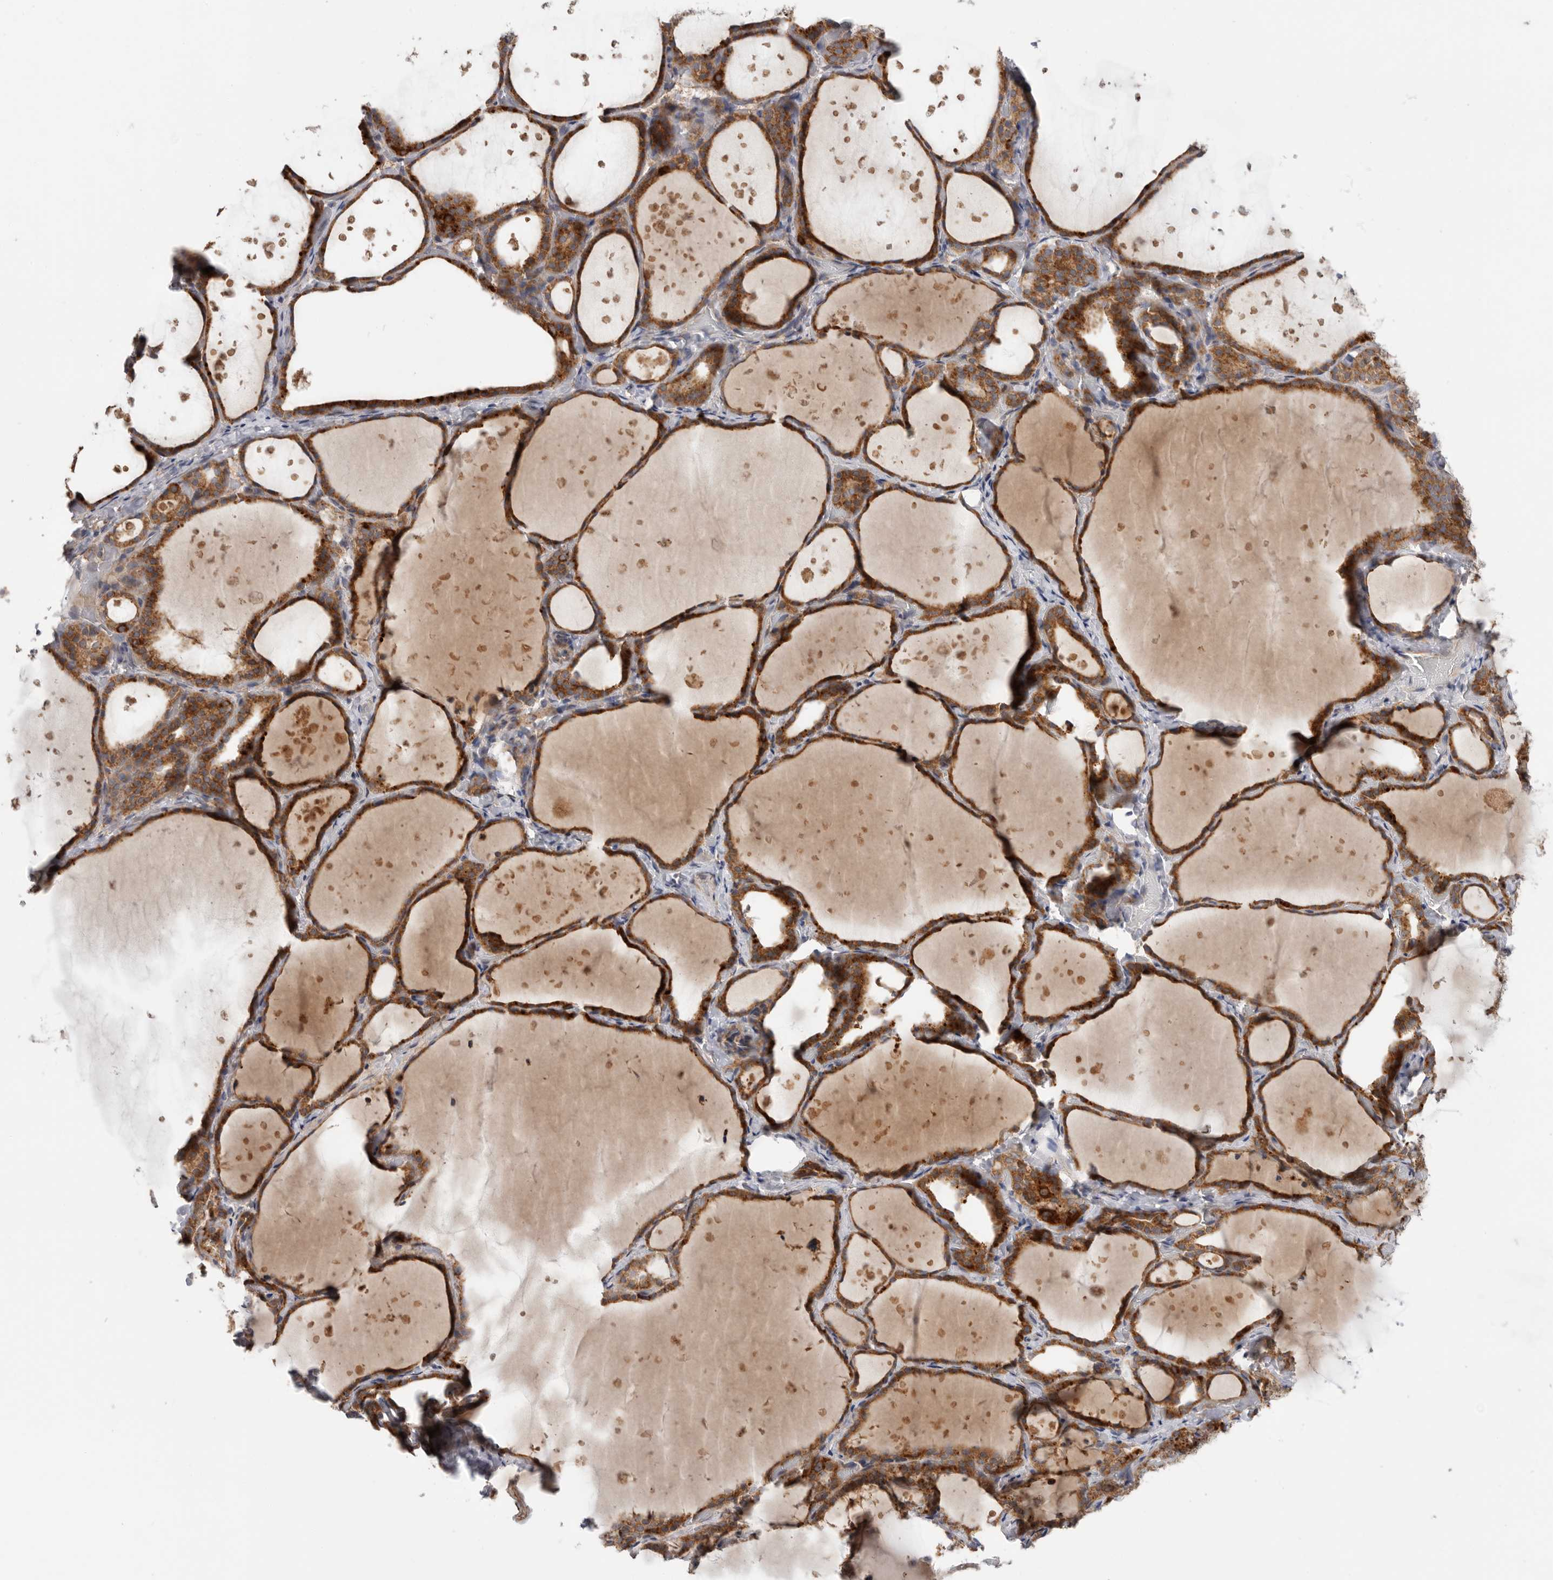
{"staining": {"intensity": "strong", "quantity": ">75%", "location": "cytoplasmic/membranous"}, "tissue": "thyroid gland", "cell_type": "Glandular cells", "image_type": "normal", "snomed": [{"axis": "morphology", "description": "Normal tissue, NOS"}, {"axis": "topography", "description": "Thyroid gland"}], "caption": "A high amount of strong cytoplasmic/membranous expression is identified in about >75% of glandular cells in normal thyroid gland.", "gene": "MTFR1L", "patient": {"sex": "female", "age": 44}}